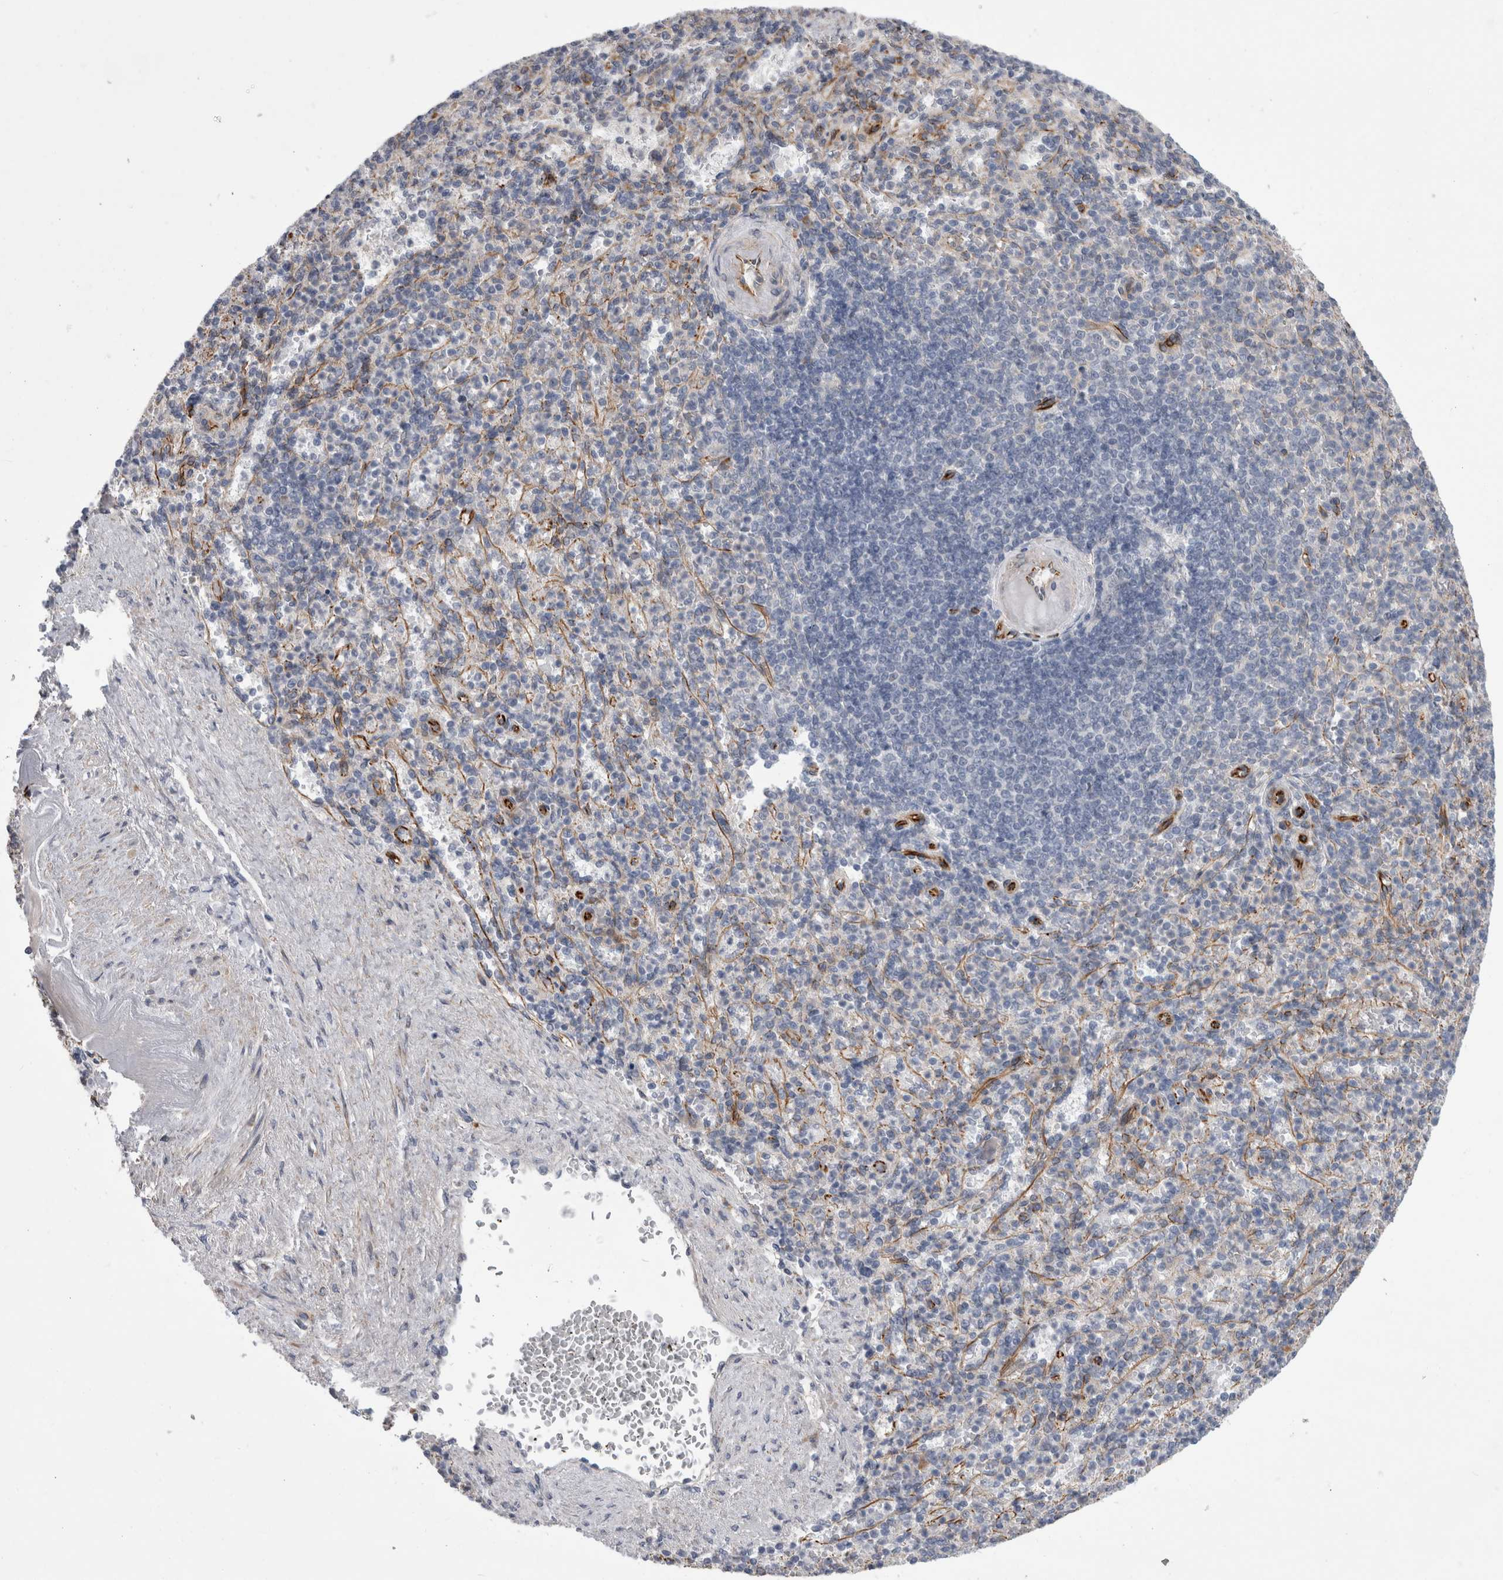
{"staining": {"intensity": "negative", "quantity": "none", "location": "none"}, "tissue": "spleen", "cell_type": "Cells in red pulp", "image_type": "normal", "snomed": [{"axis": "morphology", "description": "Normal tissue, NOS"}, {"axis": "topography", "description": "Spleen"}], "caption": "IHC histopathology image of benign spleen stained for a protein (brown), which demonstrates no staining in cells in red pulp.", "gene": "FAM83H", "patient": {"sex": "female", "age": 74}}